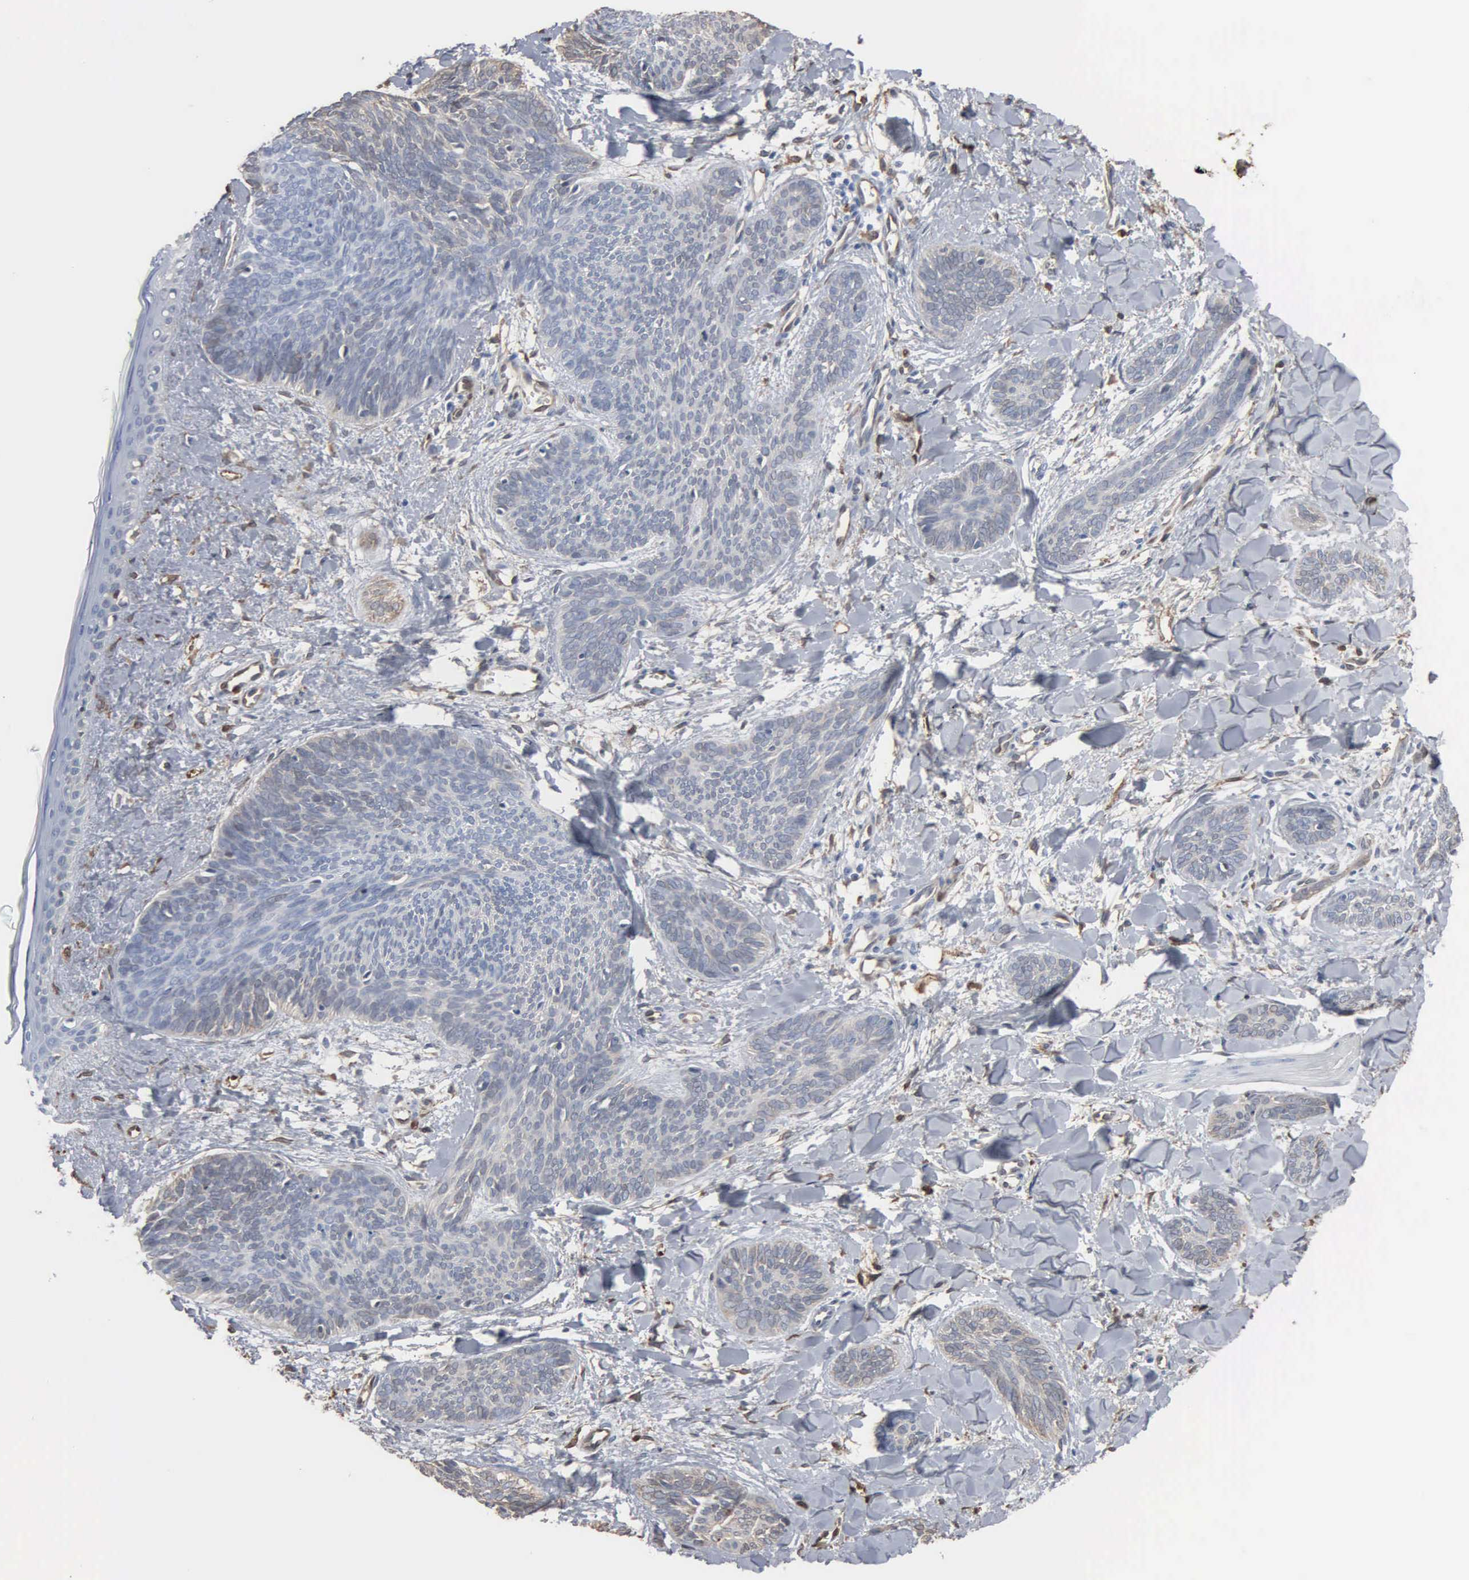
{"staining": {"intensity": "negative", "quantity": "none", "location": "none"}, "tissue": "skin cancer", "cell_type": "Tumor cells", "image_type": "cancer", "snomed": [{"axis": "morphology", "description": "Basal cell carcinoma"}, {"axis": "topography", "description": "Skin"}], "caption": "Immunohistochemistry micrograph of human skin cancer (basal cell carcinoma) stained for a protein (brown), which reveals no staining in tumor cells.", "gene": "FSCN1", "patient": {"sex": "female", "age": 81}}